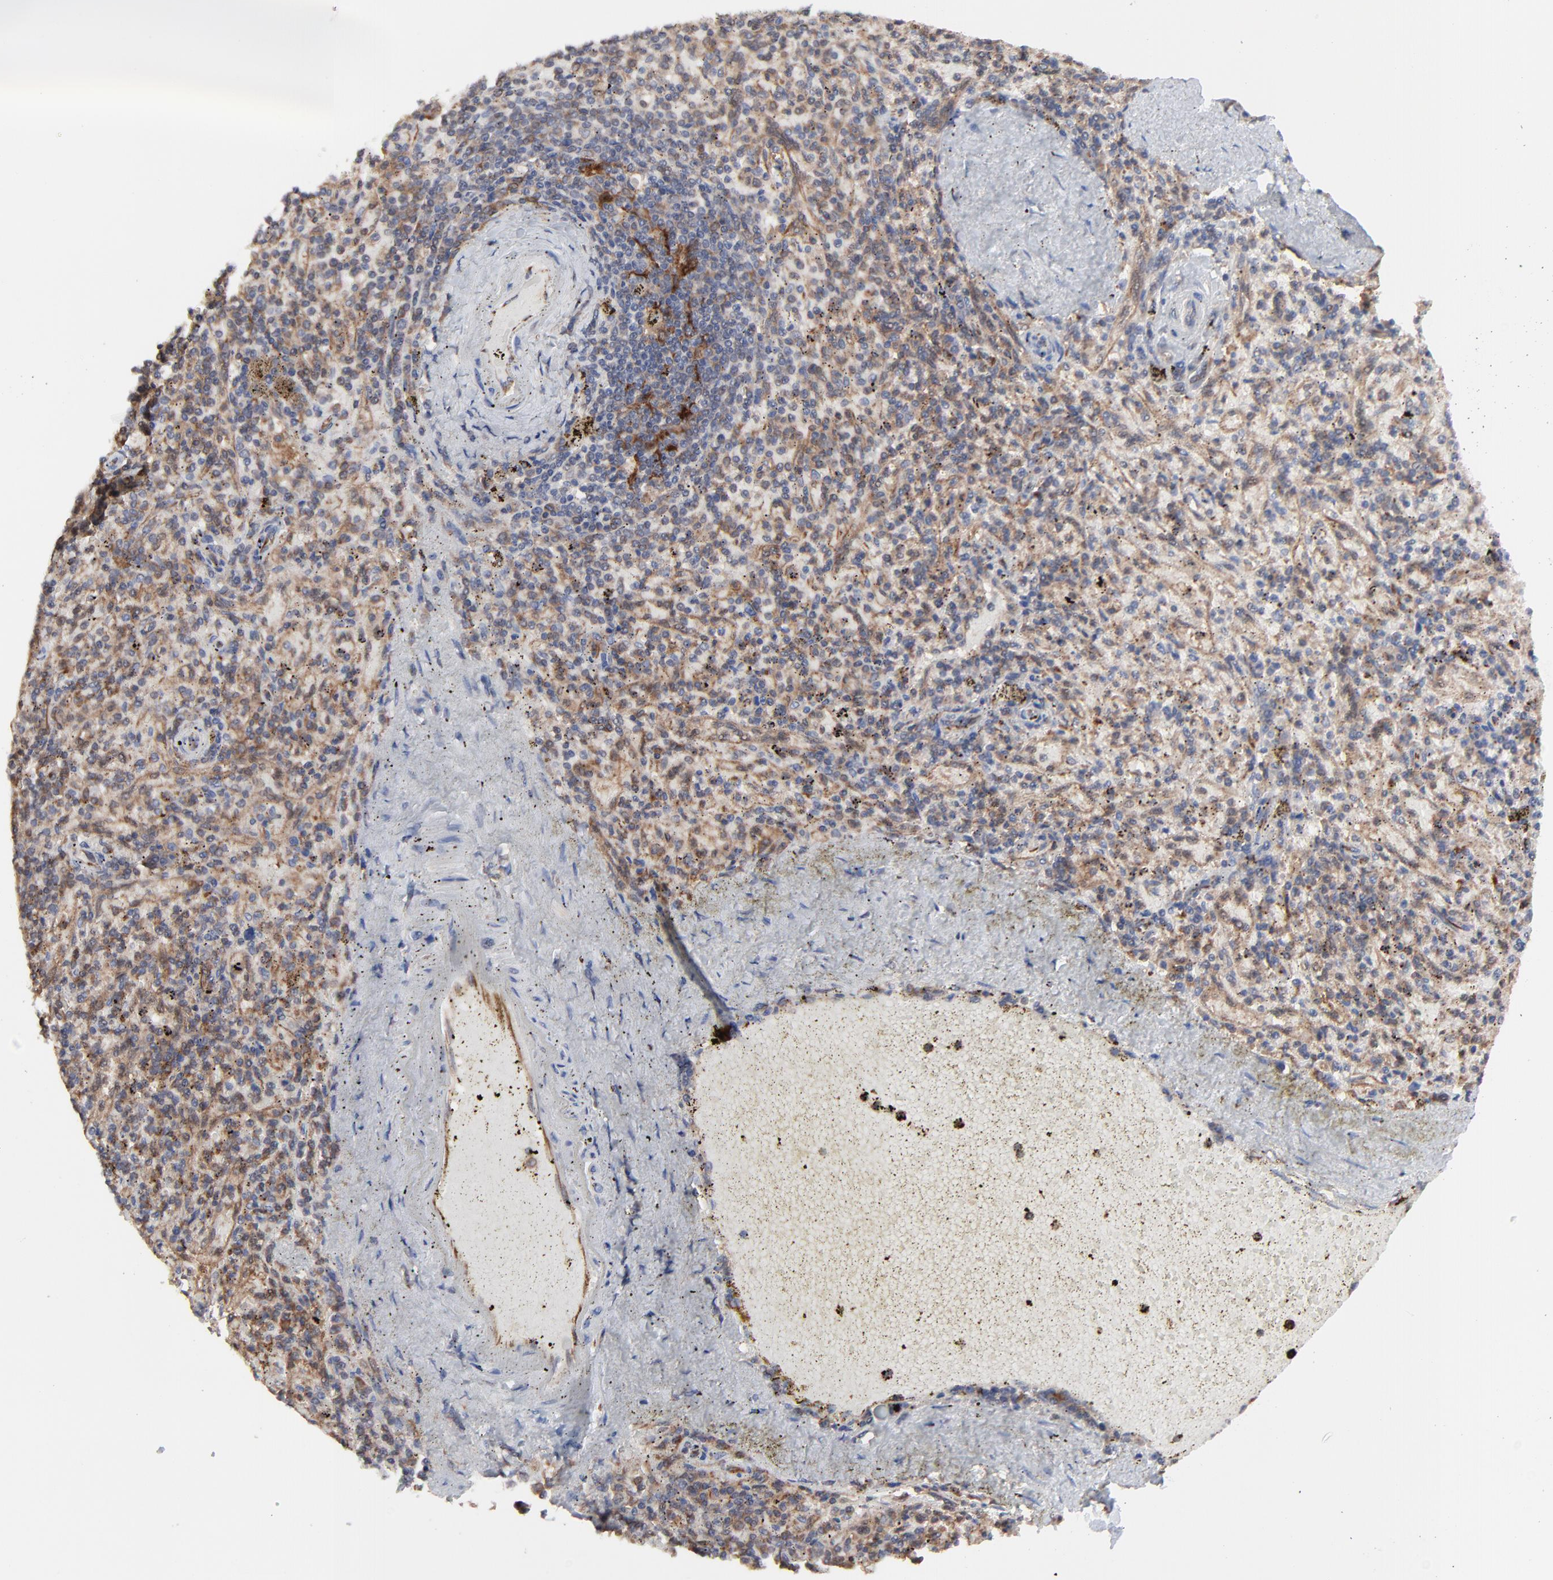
{"staining": {"intensity": "strong", "quantity": ">75%", "location": "cytoplasmic/membranous"}, "tissue": "spleen", "cell_type": "Cells in red pulp", "image_type": "normal", "snomed": [{"axis": "morphology", "description": "Normal tissue, NOS"}, {"axis": "topography", "description": "Spleen"}], "caption": "High-power microscopy captured an immunohistochemistry (IHC) histopathology image of normal spleen, revealing strong cytoplasmic/membranous positivity in approximately >75% of cells in red pulp. (DAB (3,3'-diaminobenzidine) = brown stain, brightfield microscopy at high magnification).", "gene": "RAB9A", "patient": {"sex": "female", "age": 43}}